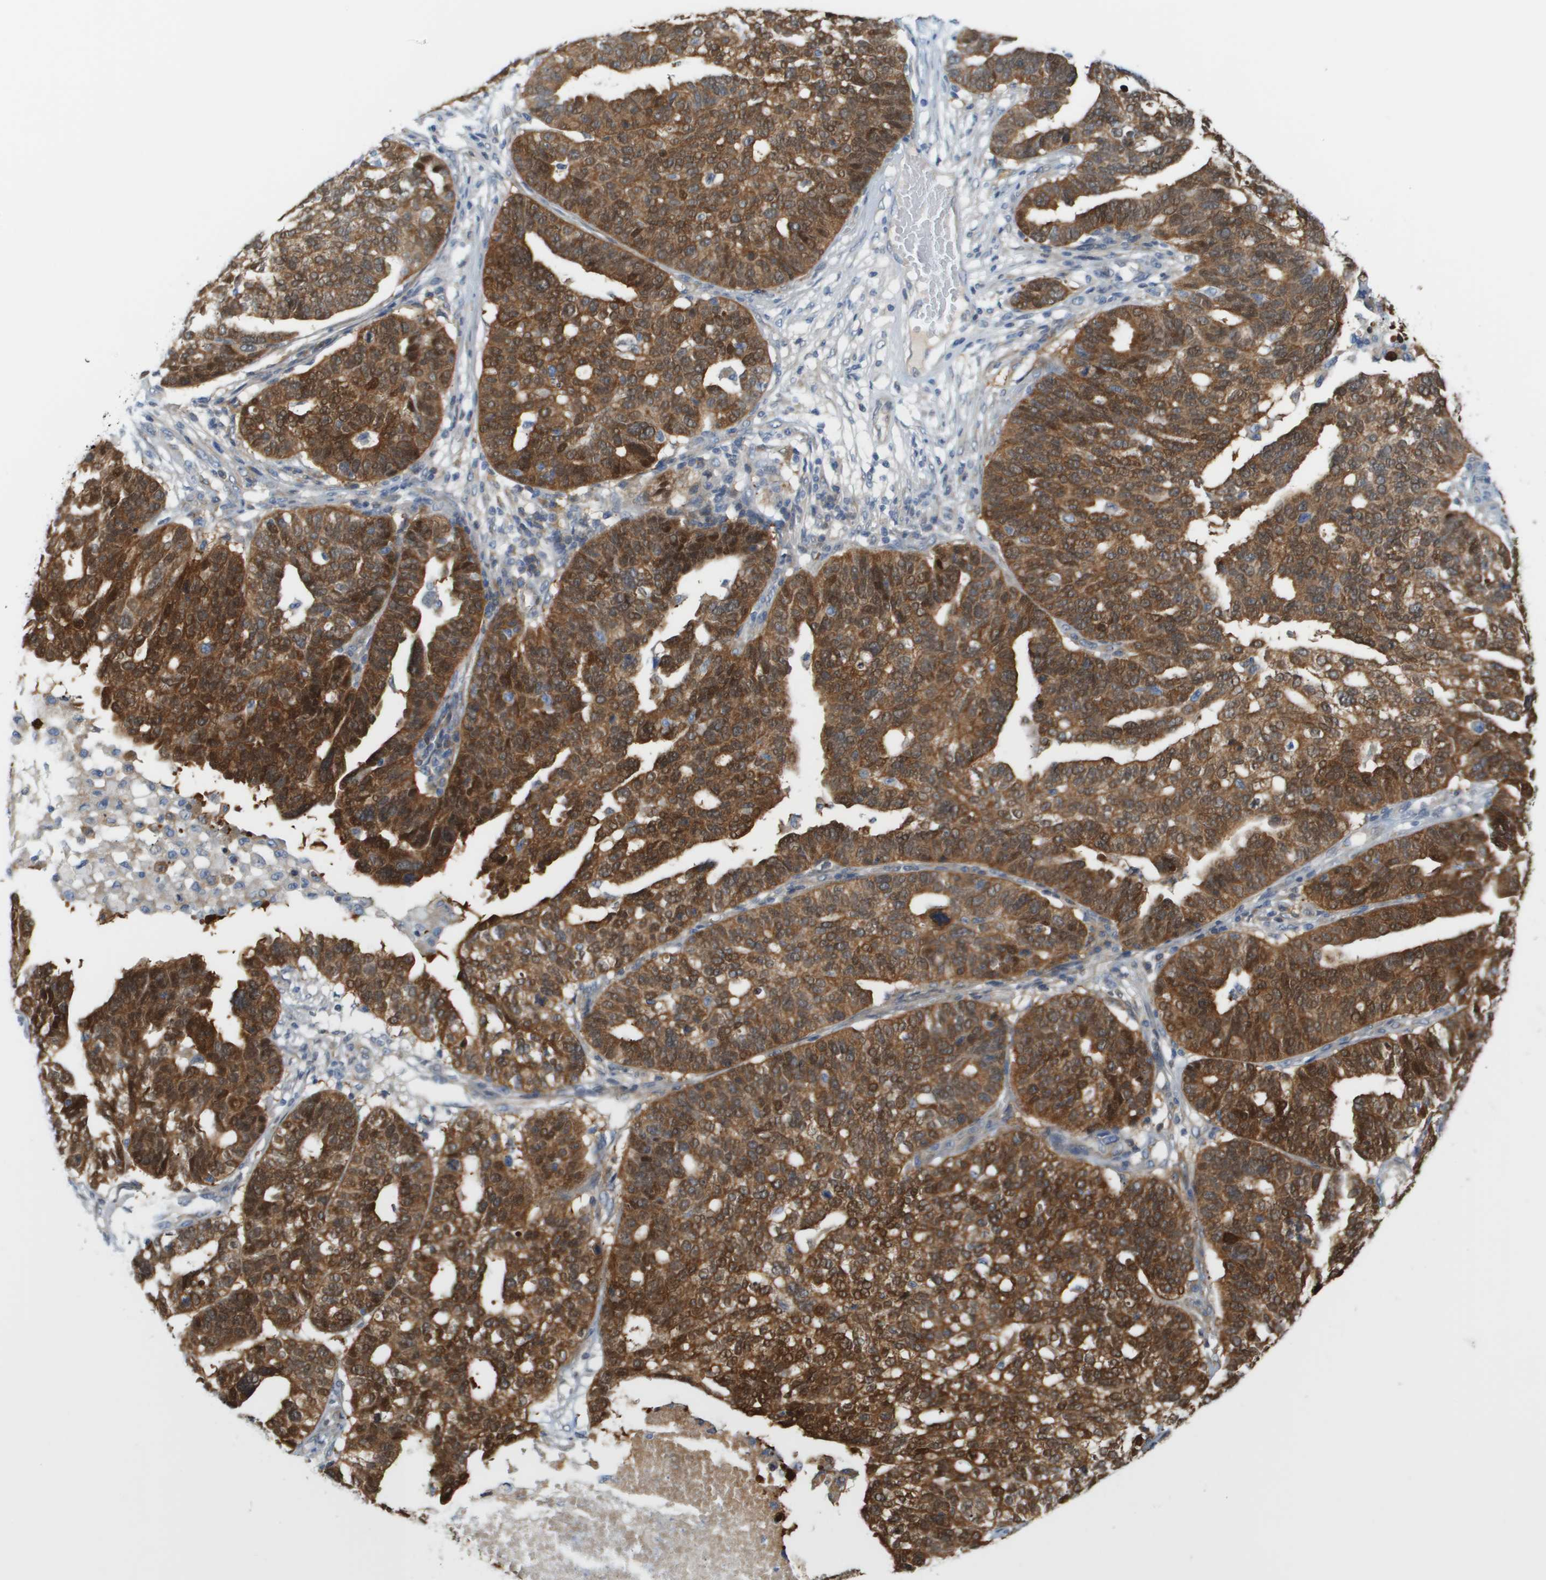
{"staining": {"intensity": "strong", "quantity": ">75%", "location": "cytoplasmic/membranous"}, "tissue": "ovarian cancer", "cell_type": "Tumor cells", "image_type": "cancer", "snomed": [{"axis": "morphology", "description": "Cystadenocarcinoma, serous, NOS"}, {"axis": "topography", "description": "Ovary"}], "caption": "A micrograph of ovarian cancer stained for a protein exhibits strong cytoplasmic/membranous brown staining in tumor cells.", "gene": "CUL9", "patient": {"sex": "female", "age": 59}}